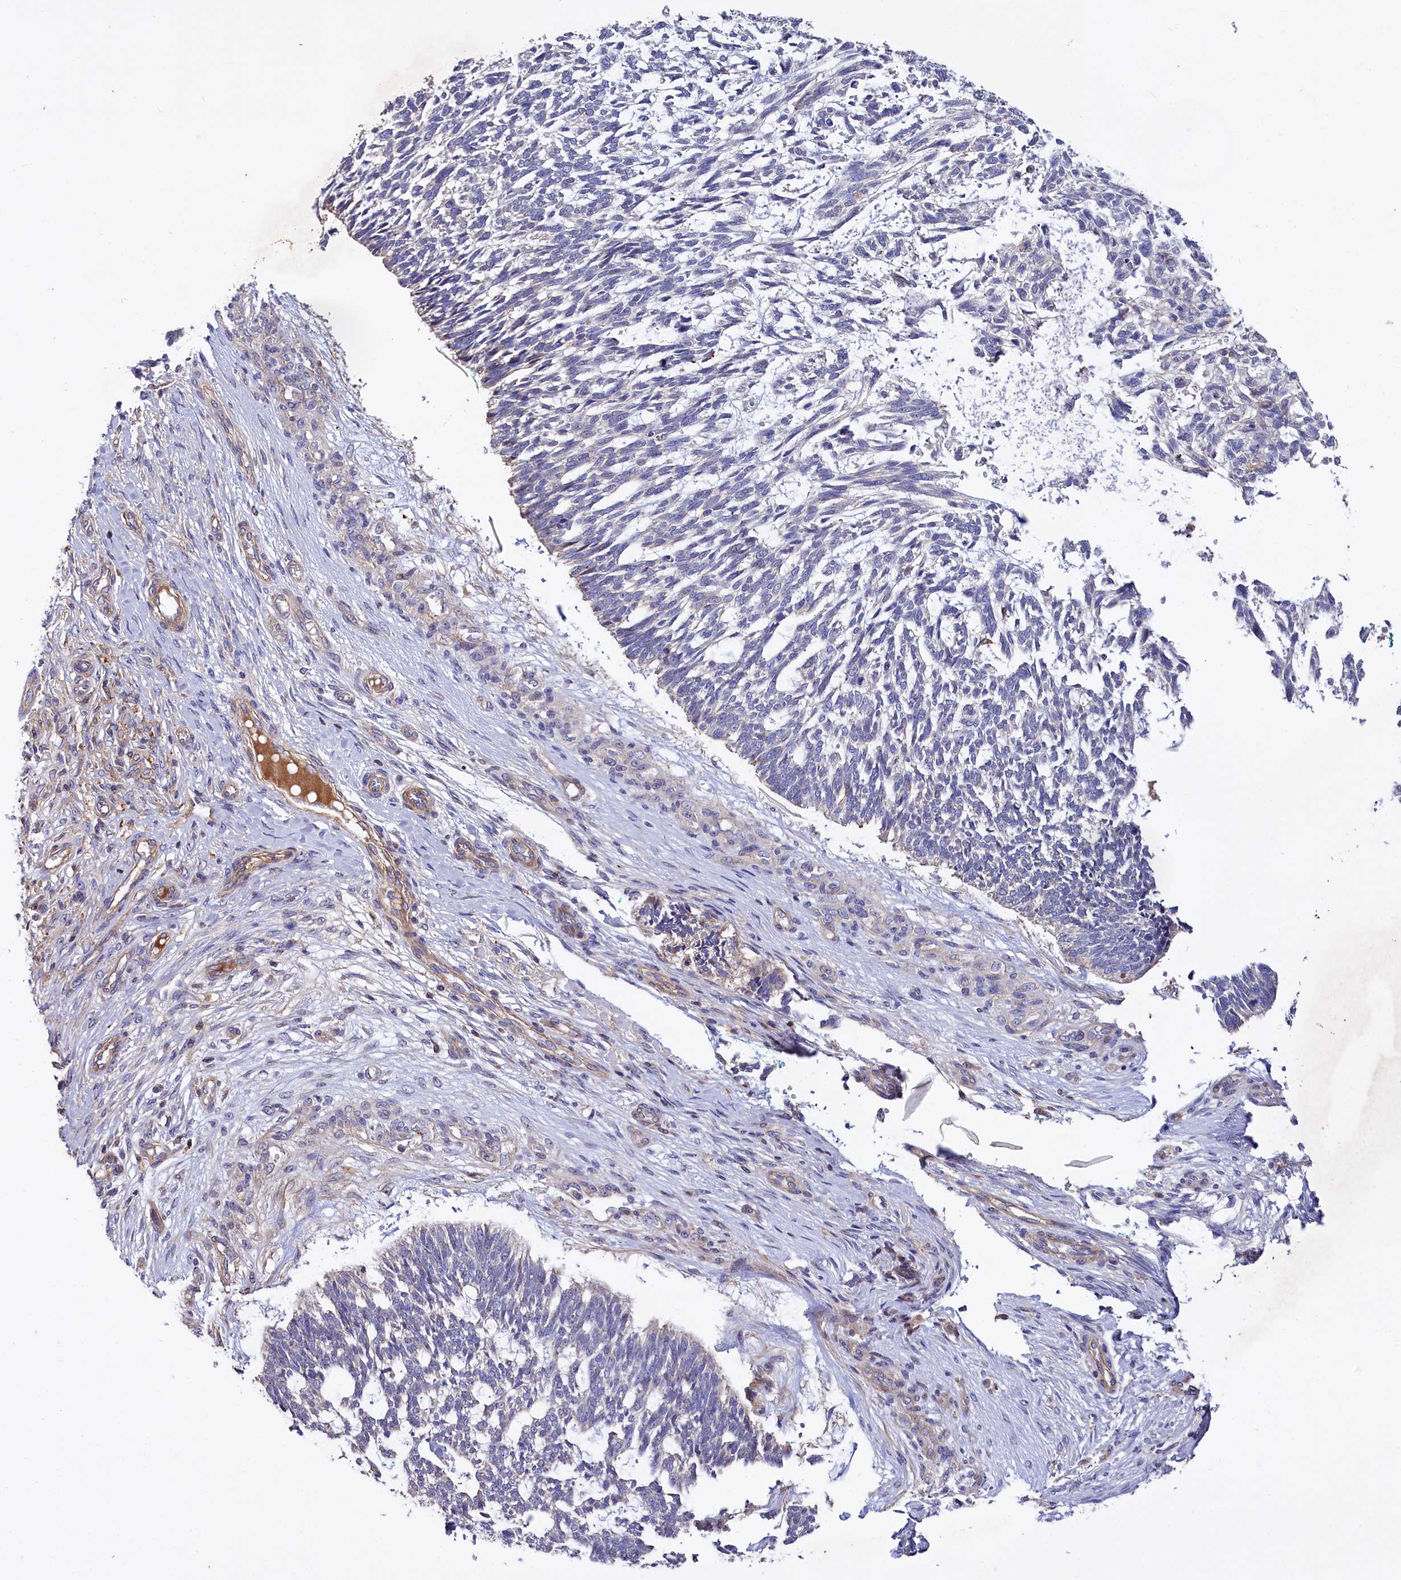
{"staining": {"intensity": "negative", "quantity": "none", "location": "none"}, "tissue": "skin cancer", "cell_type": "Tumor cells", "image_type": "cancer", "snomed": [{"axis": "morphology", "description": "Basal cell carcinoma"}, {"axis": "topography", "description": "Skin"}], "caption": "DAB immunohistochemical staining of human skin basal cell carcinoma demonstrates no significant positivity in tumor cells.", "gene": "RPUSD3", "patient": {"sex": "male", "age": 88}}